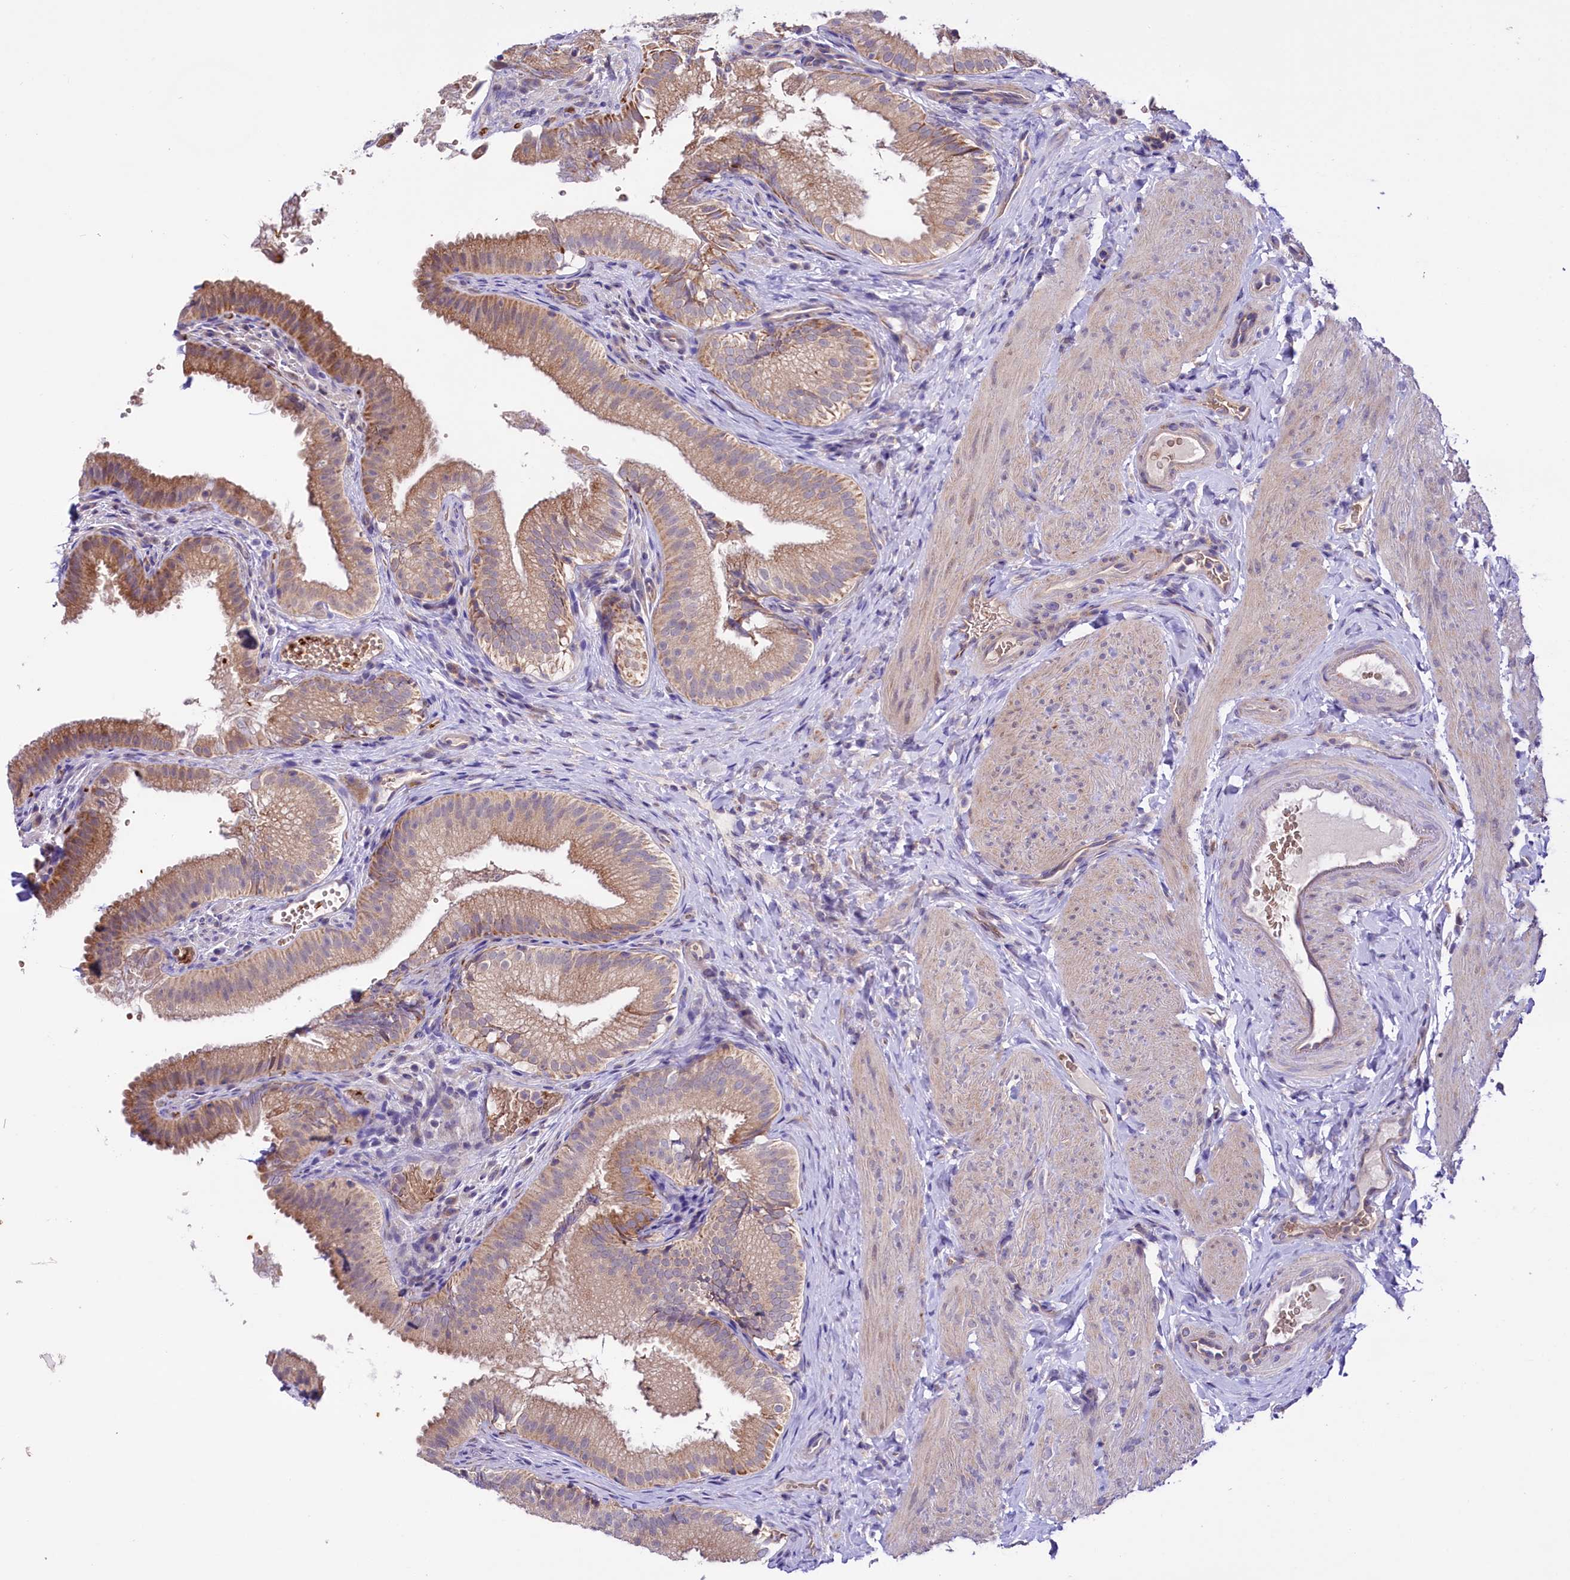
{"staining": {"intensity": "moderate", "quantity": ">75%", "location": "cytoplasmic/membranous"}, "tissue": "gallbladder", "cell_type": "Glandular cells", "image_type": "normal", "snomed": [{"axis": "morphology", "description": "Normal tissue, NOS"}, {"axis": "topography", "description": "Gallbladder"}], "caption": "This is a histology image of immunohistochemistry staining of normal gallbladder, which shows moderate staining in the cytoplasmic/membranous of glandular cells.", "gene": "CEP295", "patient": {"sex": "female", "age": 30}}